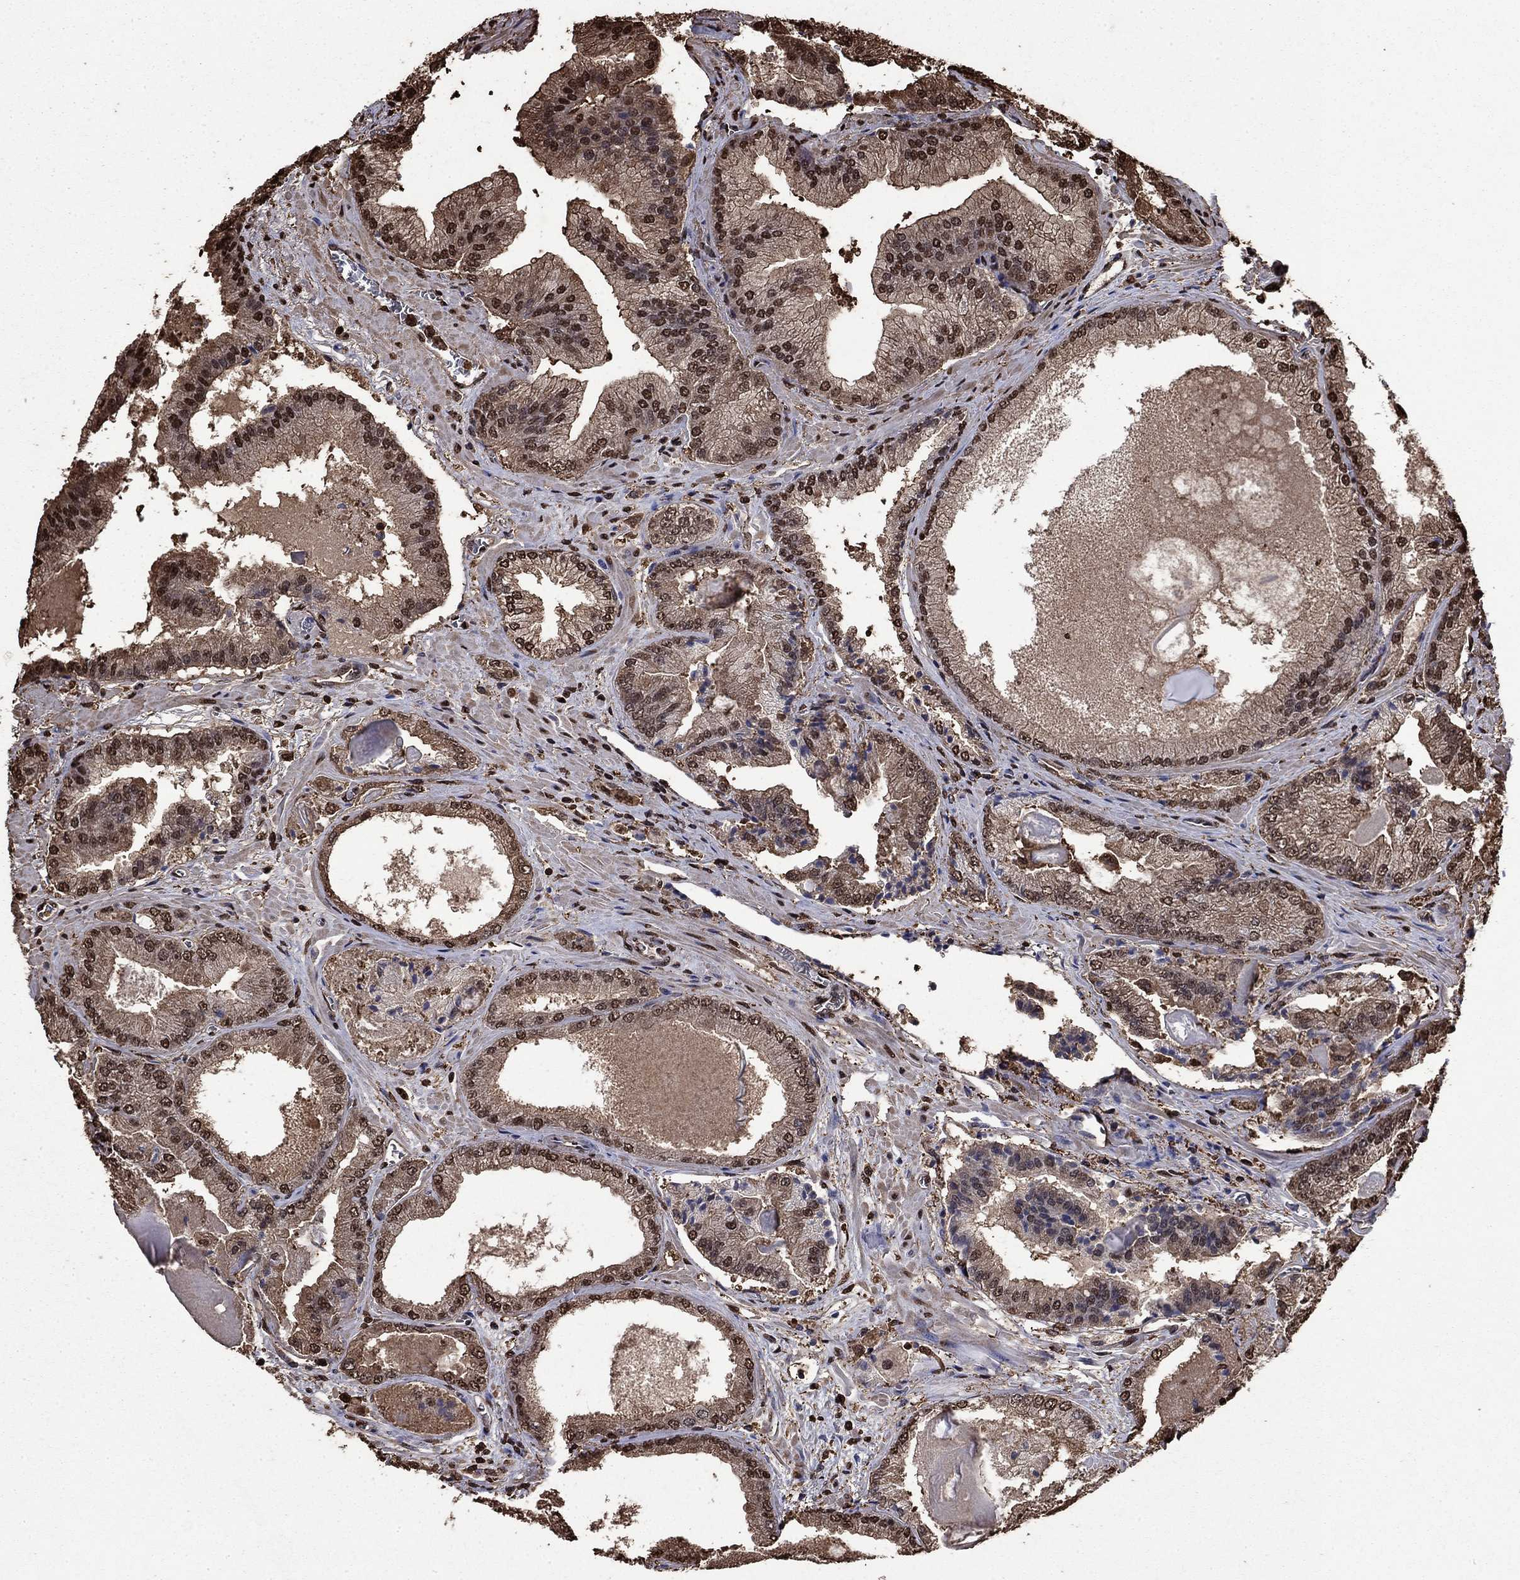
{"staining": {"intensity": "moderate", "quantity": "<25%", "location": "nuclear"}, "tissue": "prostate cancer", "cell_type": "Tumor cells", "image_type": "cancer", "snomed": [{"axis": "morphology", "description": "Adenocarcinoma, Low grade"}, {"axis": "topography", "description": "Prostate"}], "caption": "This is a histology image of immunohistochemistry (IHC) staining of prostate cancer (low-grade adenocarcinoma), which shows moderate staining in the nuclear of tumor cells.", "gene": "GAPDH", "patient": {"sex": "male", "age": 72}}